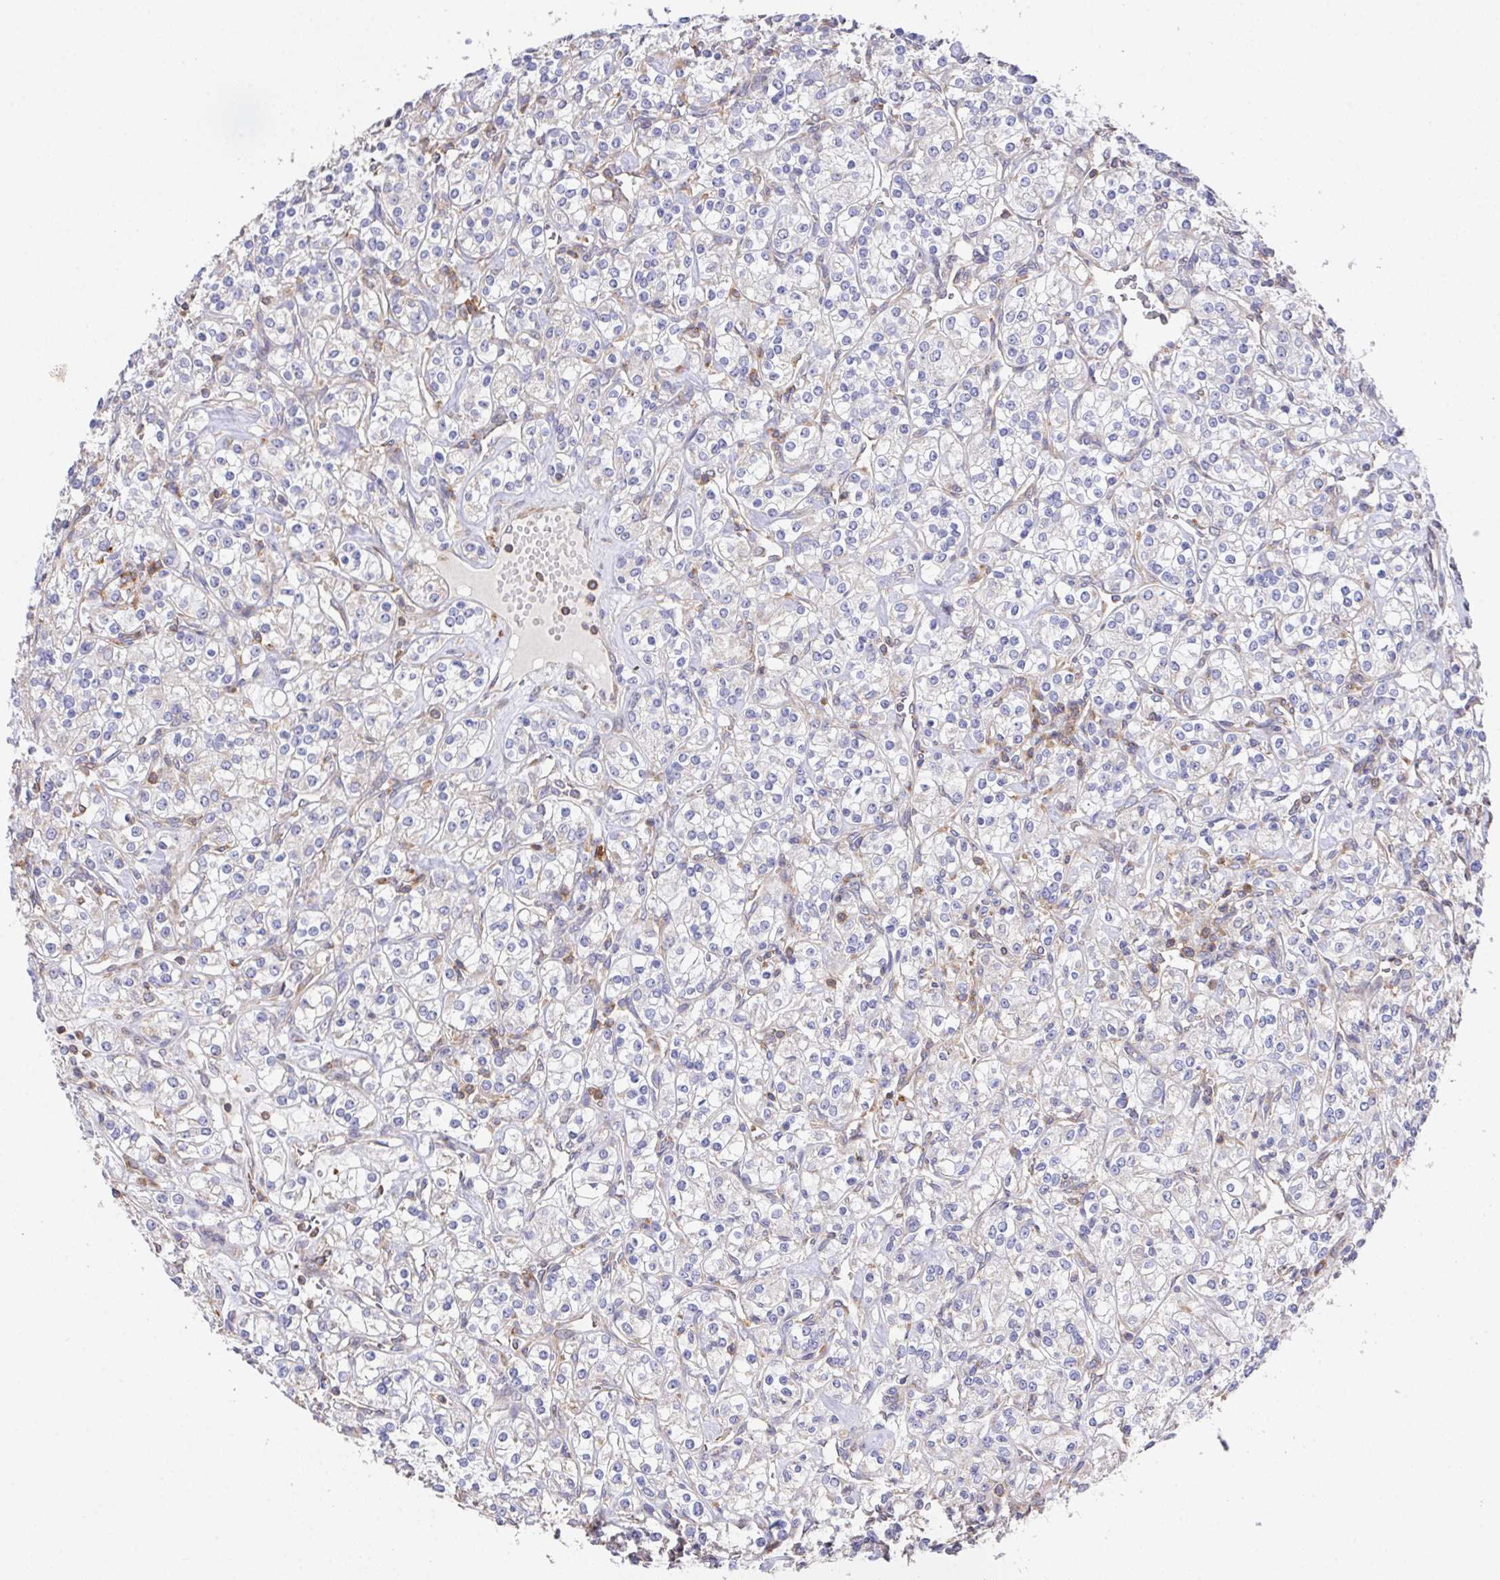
{"staining": {"intensity": "negative", "quantity": "none", "location": "none"}, "tissue": "renal cancer", "cell_type": "Tumor cells", "image_type": "cancer", "snomed": [{"axis": "morphology", "description": "Adenocarcinoma, NOS"}, {"axis": "topography", "description": "Kidney"}], "caption": "A high-resolution histopathology image shows IHC staining of renal cancer, which displays no significant expression in tumor cells.", "gene": "FAM241A", "patient": {"sex": "male", "age": 77}}